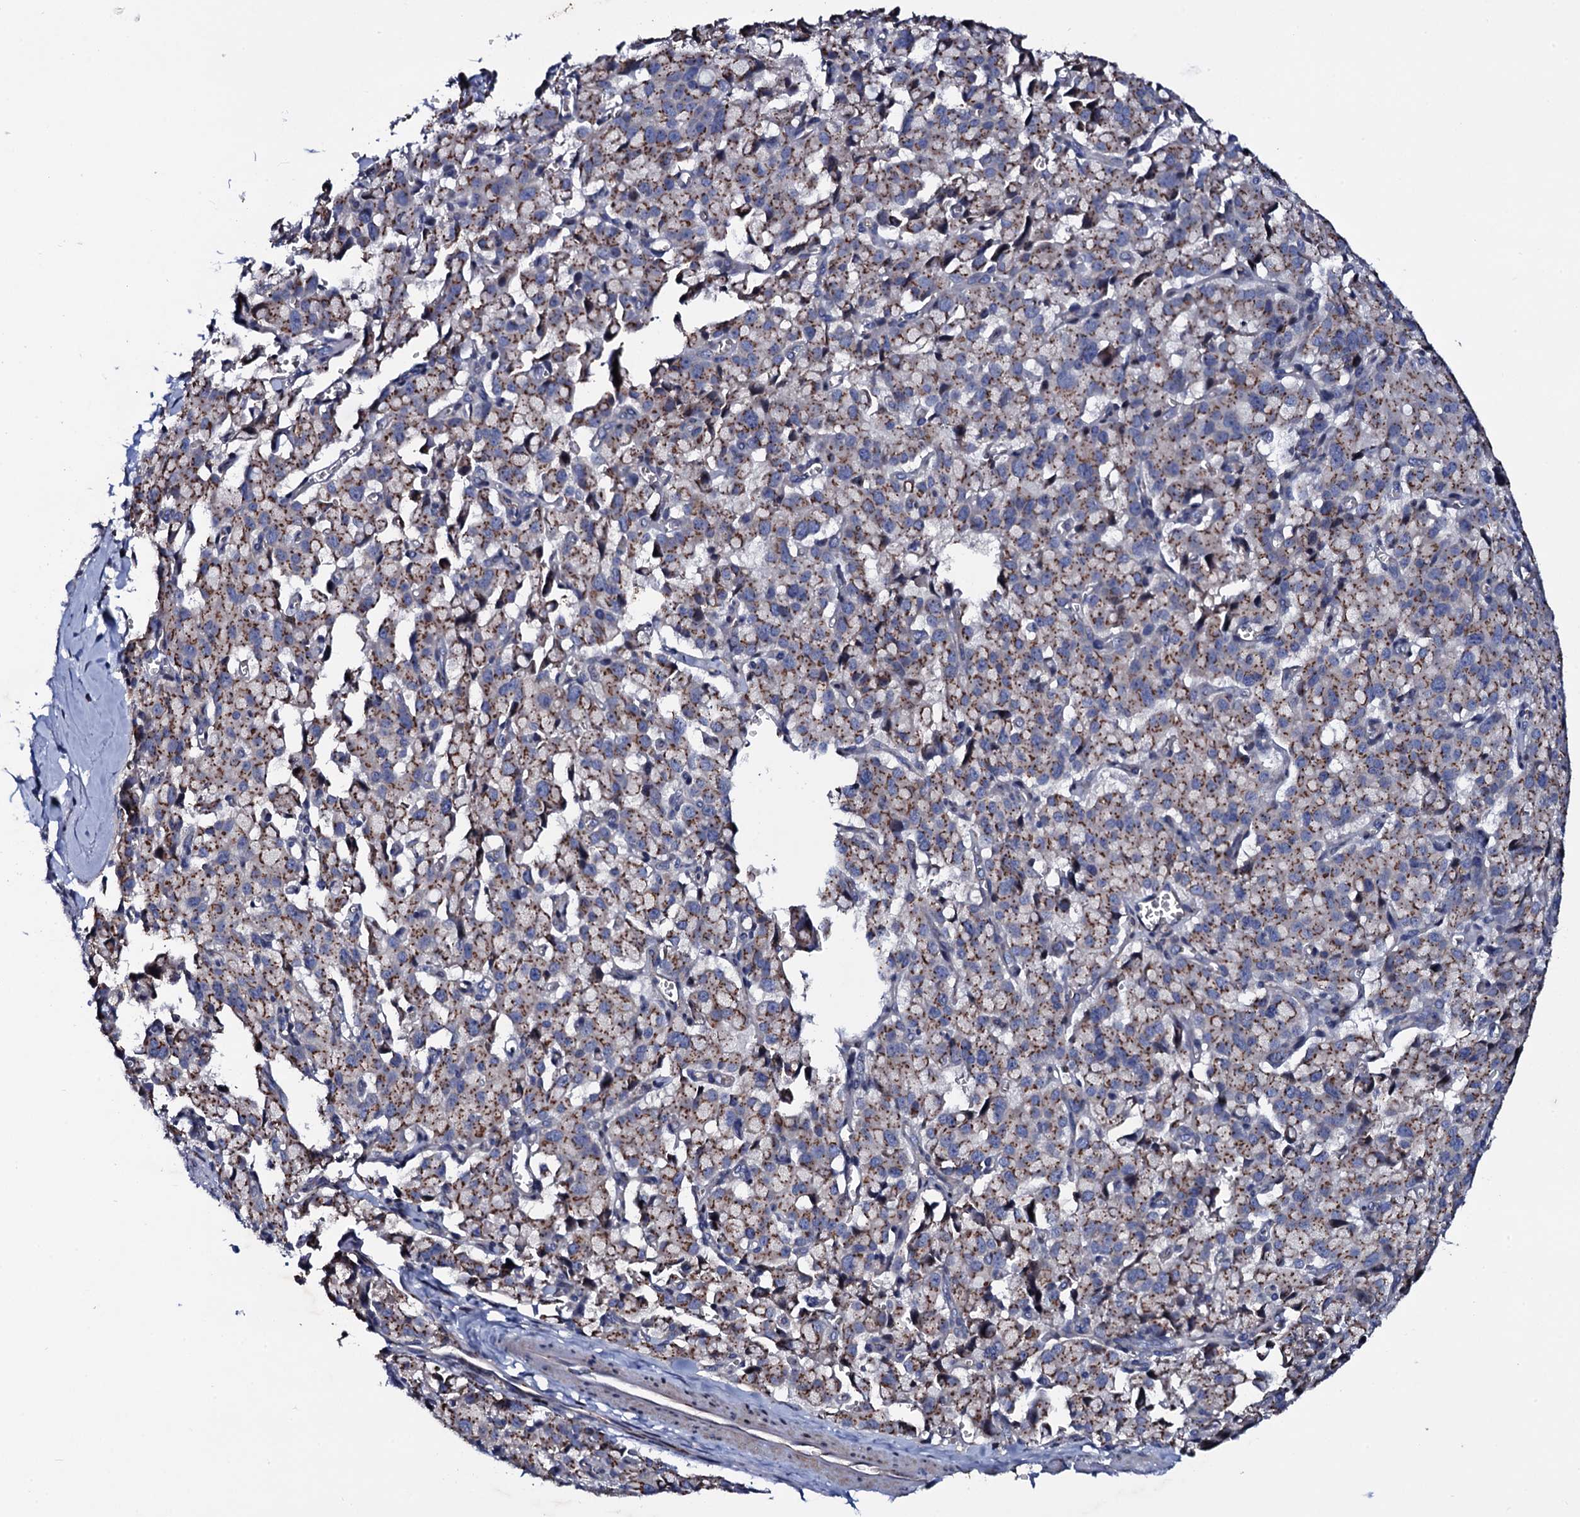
{"staining": {"intensity": "weak", "quantity": "25%-75%", "location": "cytoplasmic/membranous"}, "tissue": "pancreatic cancer", "cell_type": "Tumor cells", "image_type": "cancer", "snomed": [{"axis": "morphology", "description": "Adenocarcinoma, NOS"}, {"axis": "topography", "description": "Pancreas"}], "caption": "Brown immunohistochemical staining in human pancreatic cancer (adenocarcinoma) exhibits weak cytoplasmic/membranous staining in approximately 25%-75% of tumor cells.", "gene": "PLET1", "patient": {"sex": "male", "age": 65}}